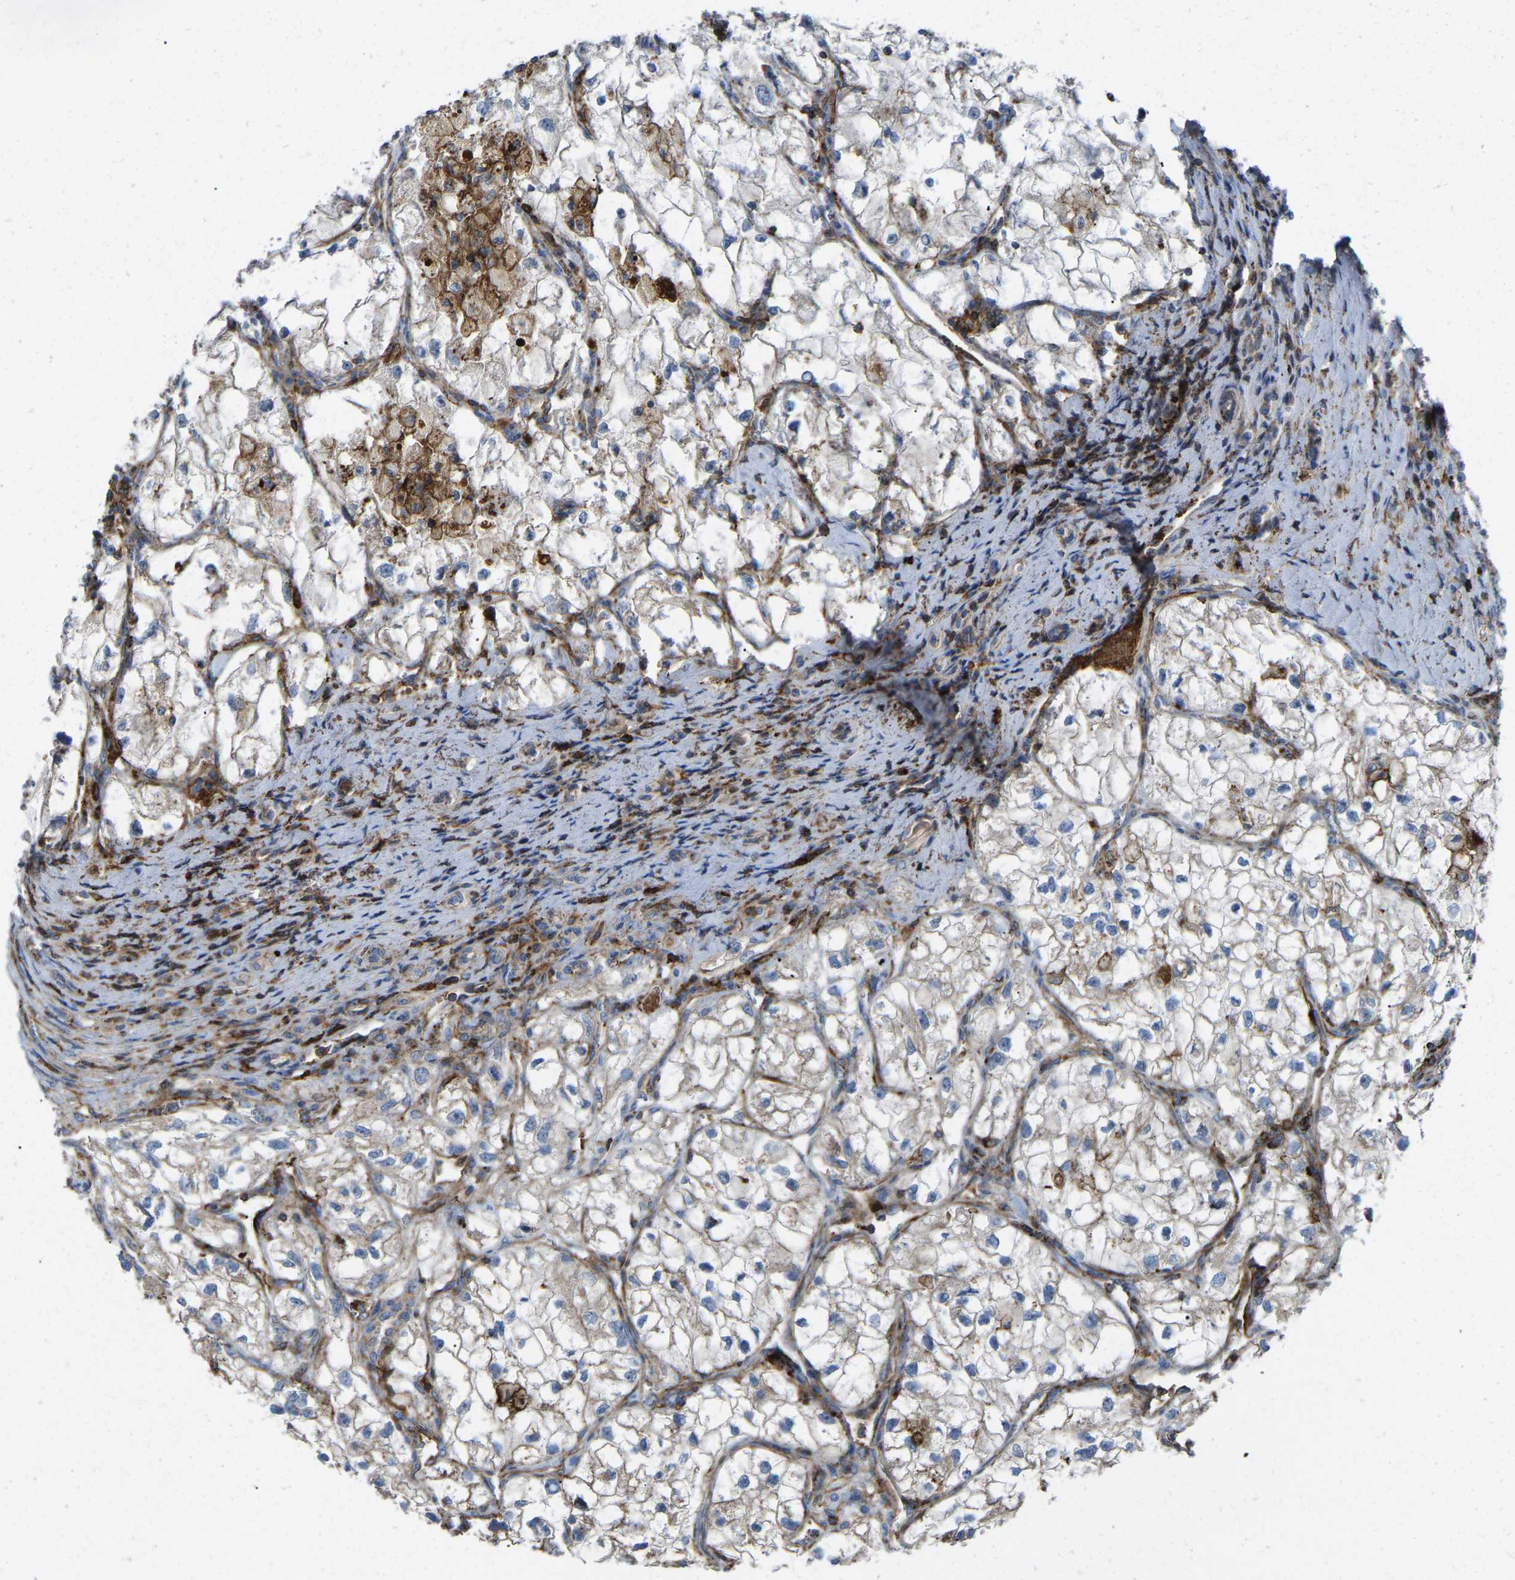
{"staining": {"intensity": "weak", "quantity": "<25%", "location": "cytoplasmic/membranous"}, "tissue": "renal cancer", "cell_type": "Tumor cells", "image_type": "cancer", "snomed": [{"axis": "morphology", "description": "Adenocarcinoma, NOS"}, {"axis": "topography", "description": "Kidney"}], "caption": "The immunohistochemistry histopathology image has no significant expression in tumor cells of renal cancer (adenocarcinoma) tissue.", "gene": "AGPAT2", "patient": {"sex": "female", "age": 70}}